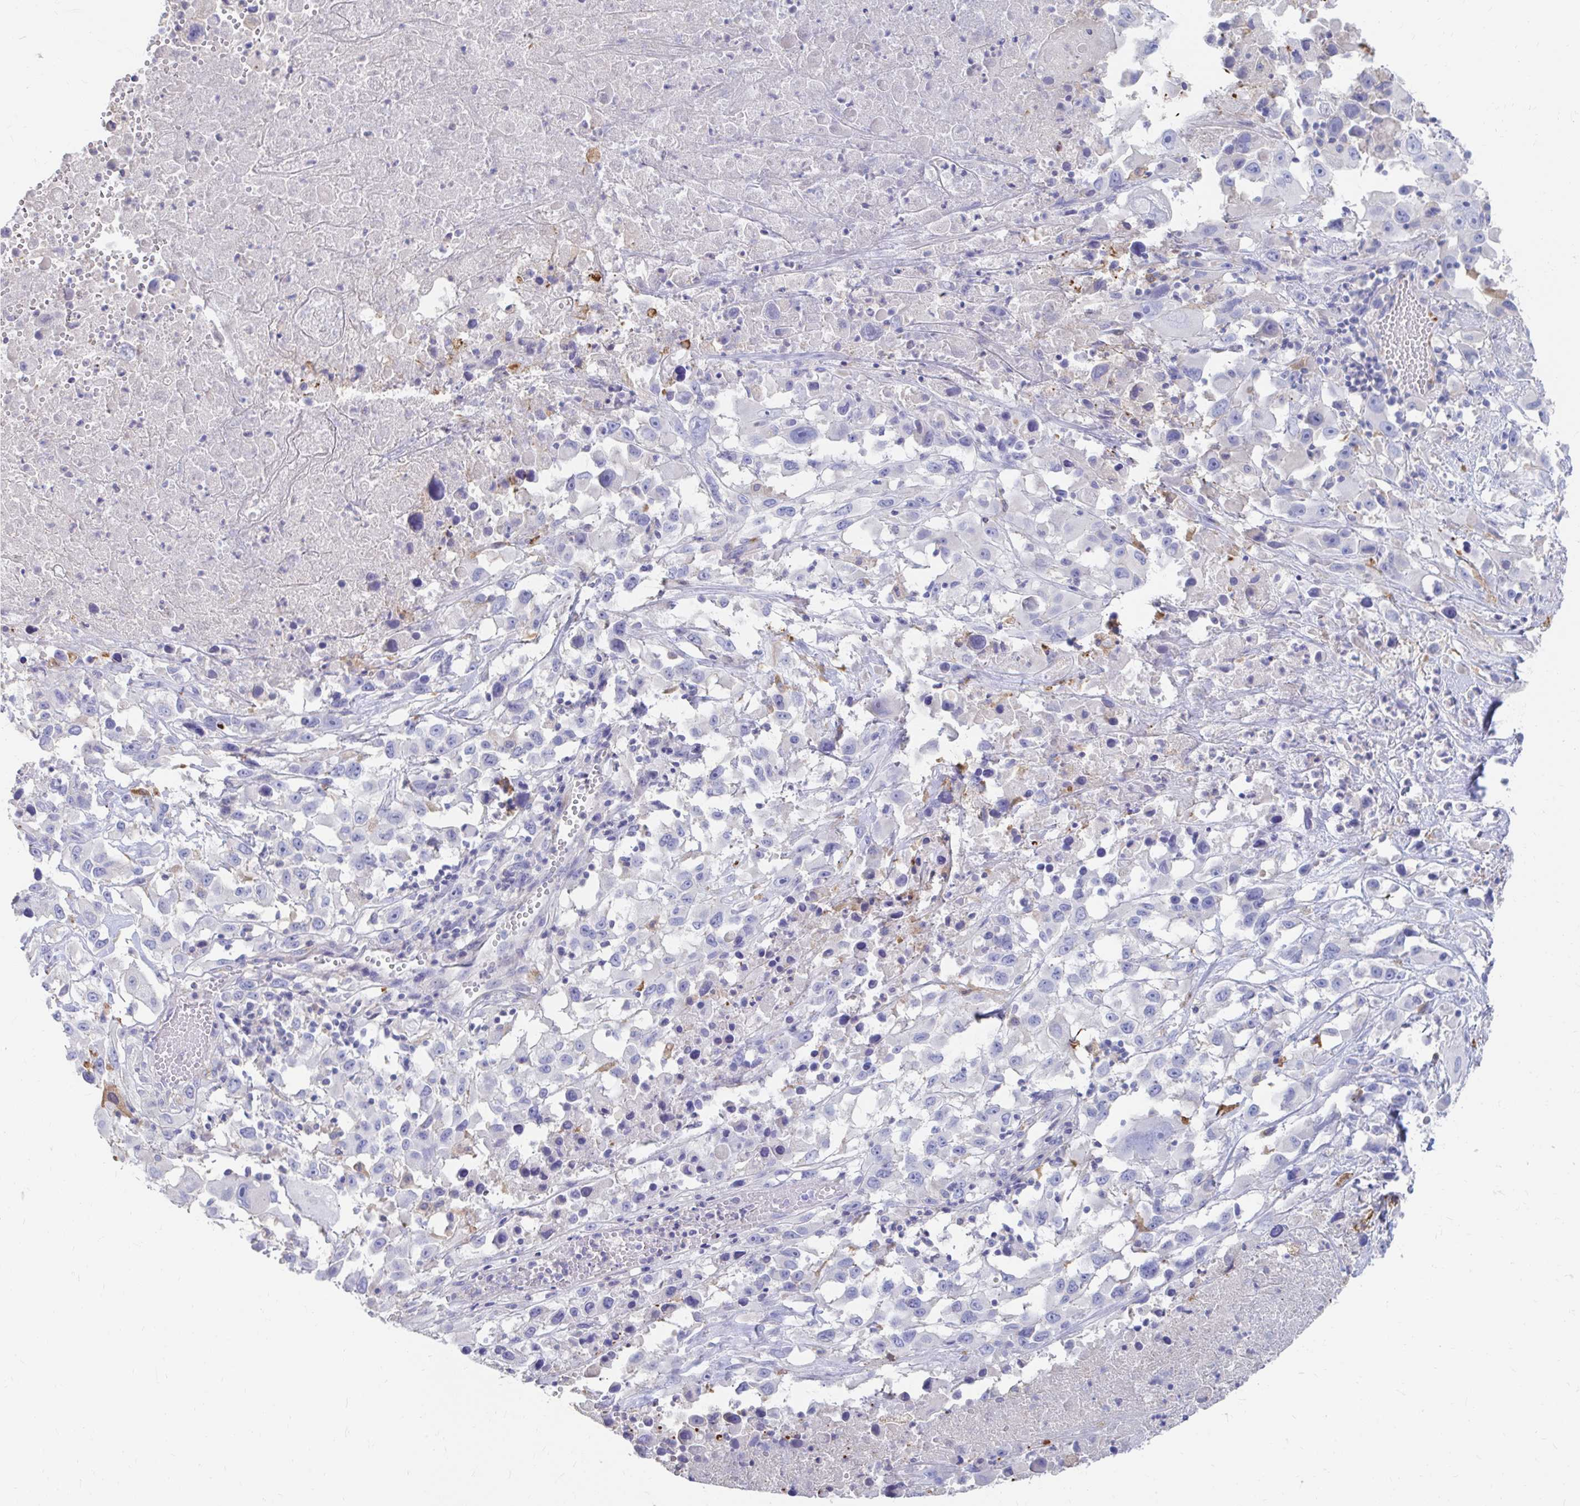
{"staining": {"intensity": "negative", "quantity": "none", "location": "none"}, "tissue": "melanoma", "cell_type": "Tumor cells", "image_type": "cancer", "snomed": [{"axis": "morphology", "description": "Malignant melanoma, Metastatic site"}, {"axis": "topography", "description": "Soft tissue"}], "caption": "Photomicrograph shows no significant protein staining in tumor cells of malignant melanoma (metastatic site).", "gene": "LAMC3", "patient": {"sex": "male", "age": 50}}